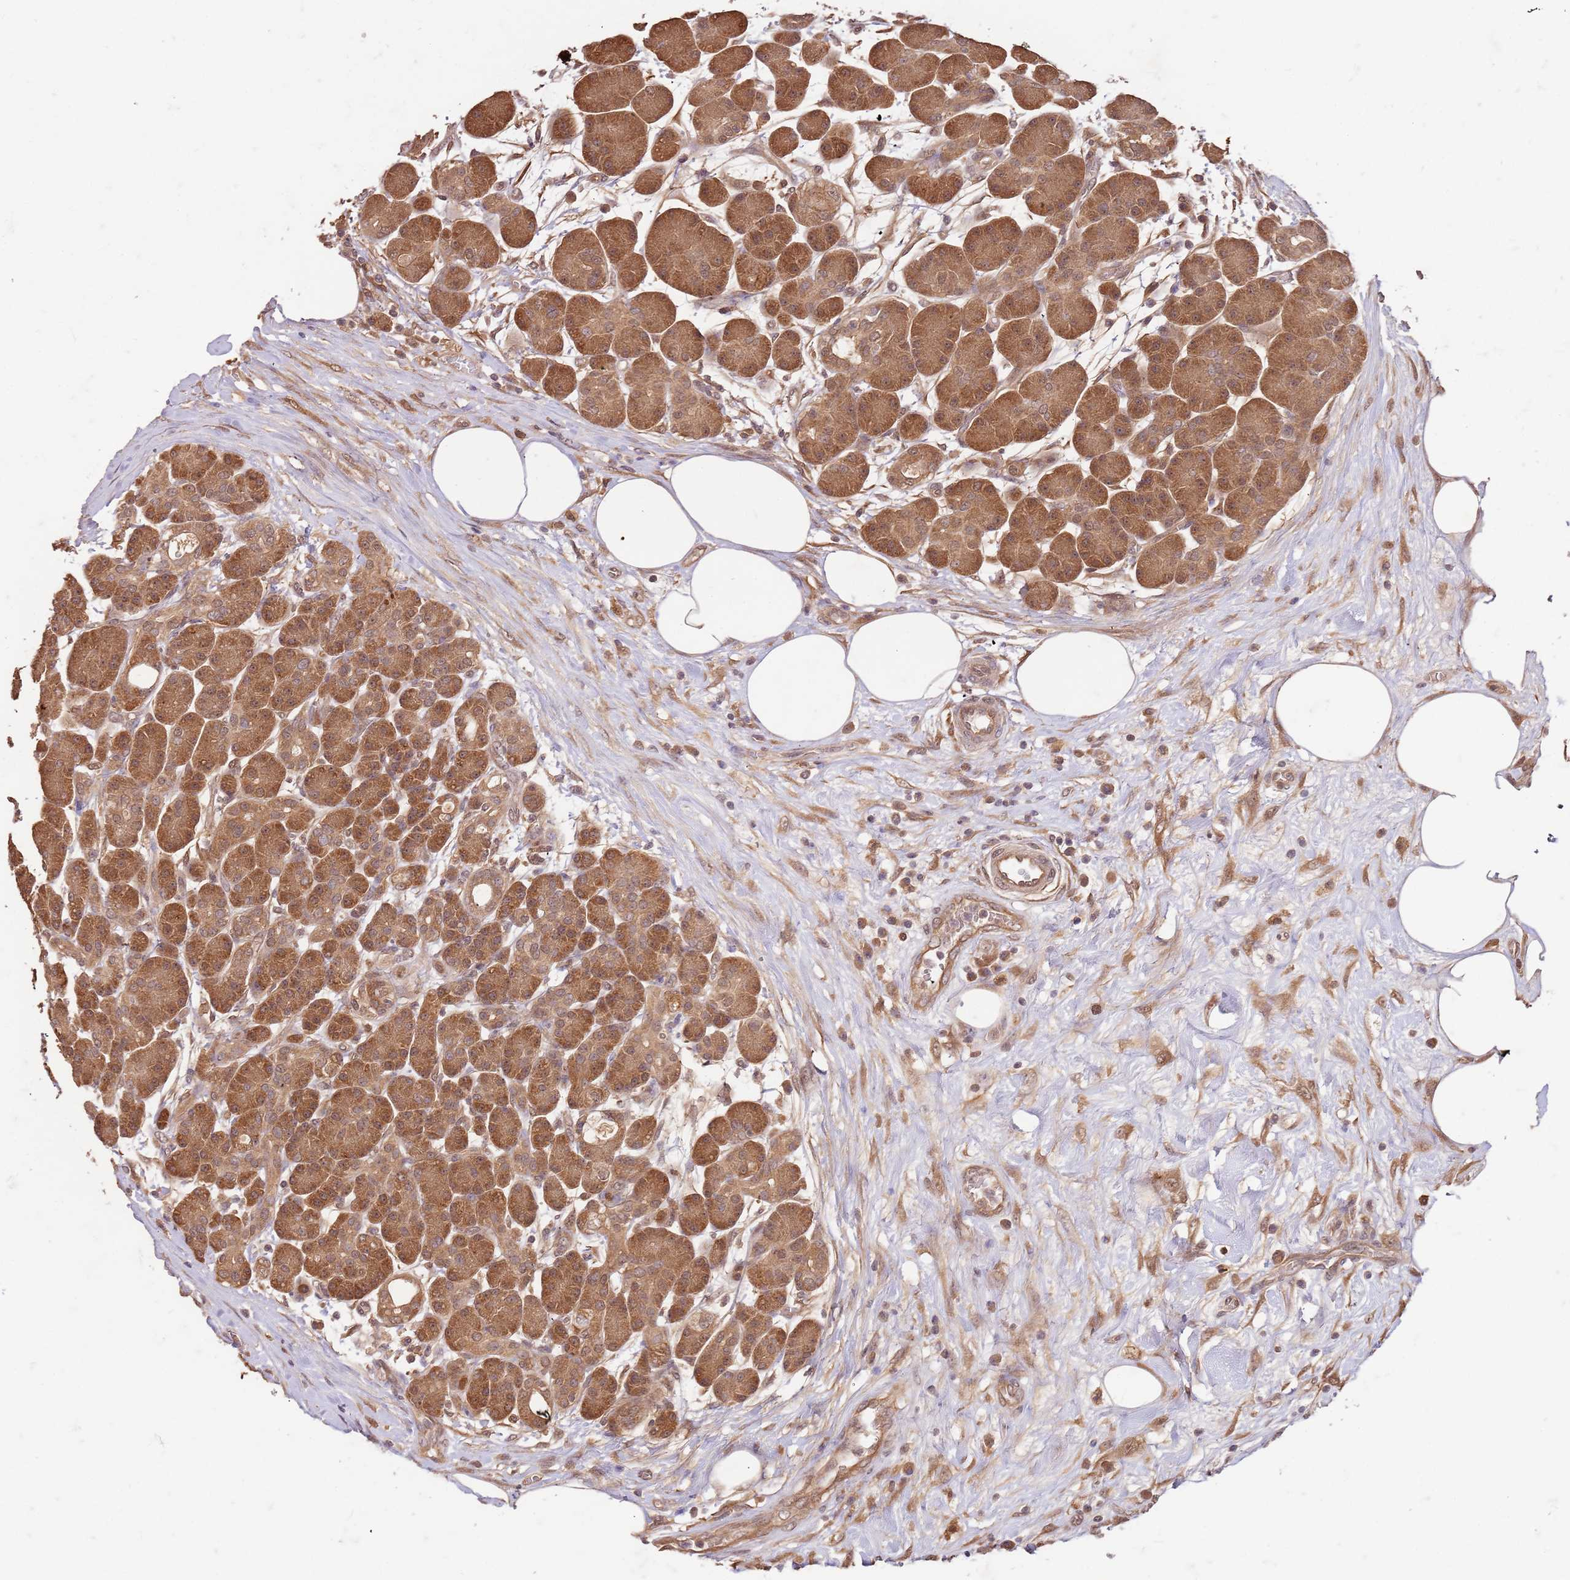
{"staining": {"intensity": "moderate", "quantity": ">75%", "location": "cytoplasmic/membranous"}, "tissue": "pancreas", "cell_type": "Exocrine glandular cells", "image_type": "normal", "snomed": [{"axis": "morphology", "description": "Normal tissue, NOS"}, {"axis": "topography", "description": "Pancreas"}], "caption": "Exocrine glandular cells reveal moderate cytoplasmic/membranous positivity in approximately >75% of cells in benign pancreas. (IHC, brightfield microscopy, high magnification).", "gene": "UBE3A", "patient": {"sex": "male", "age": 63}}